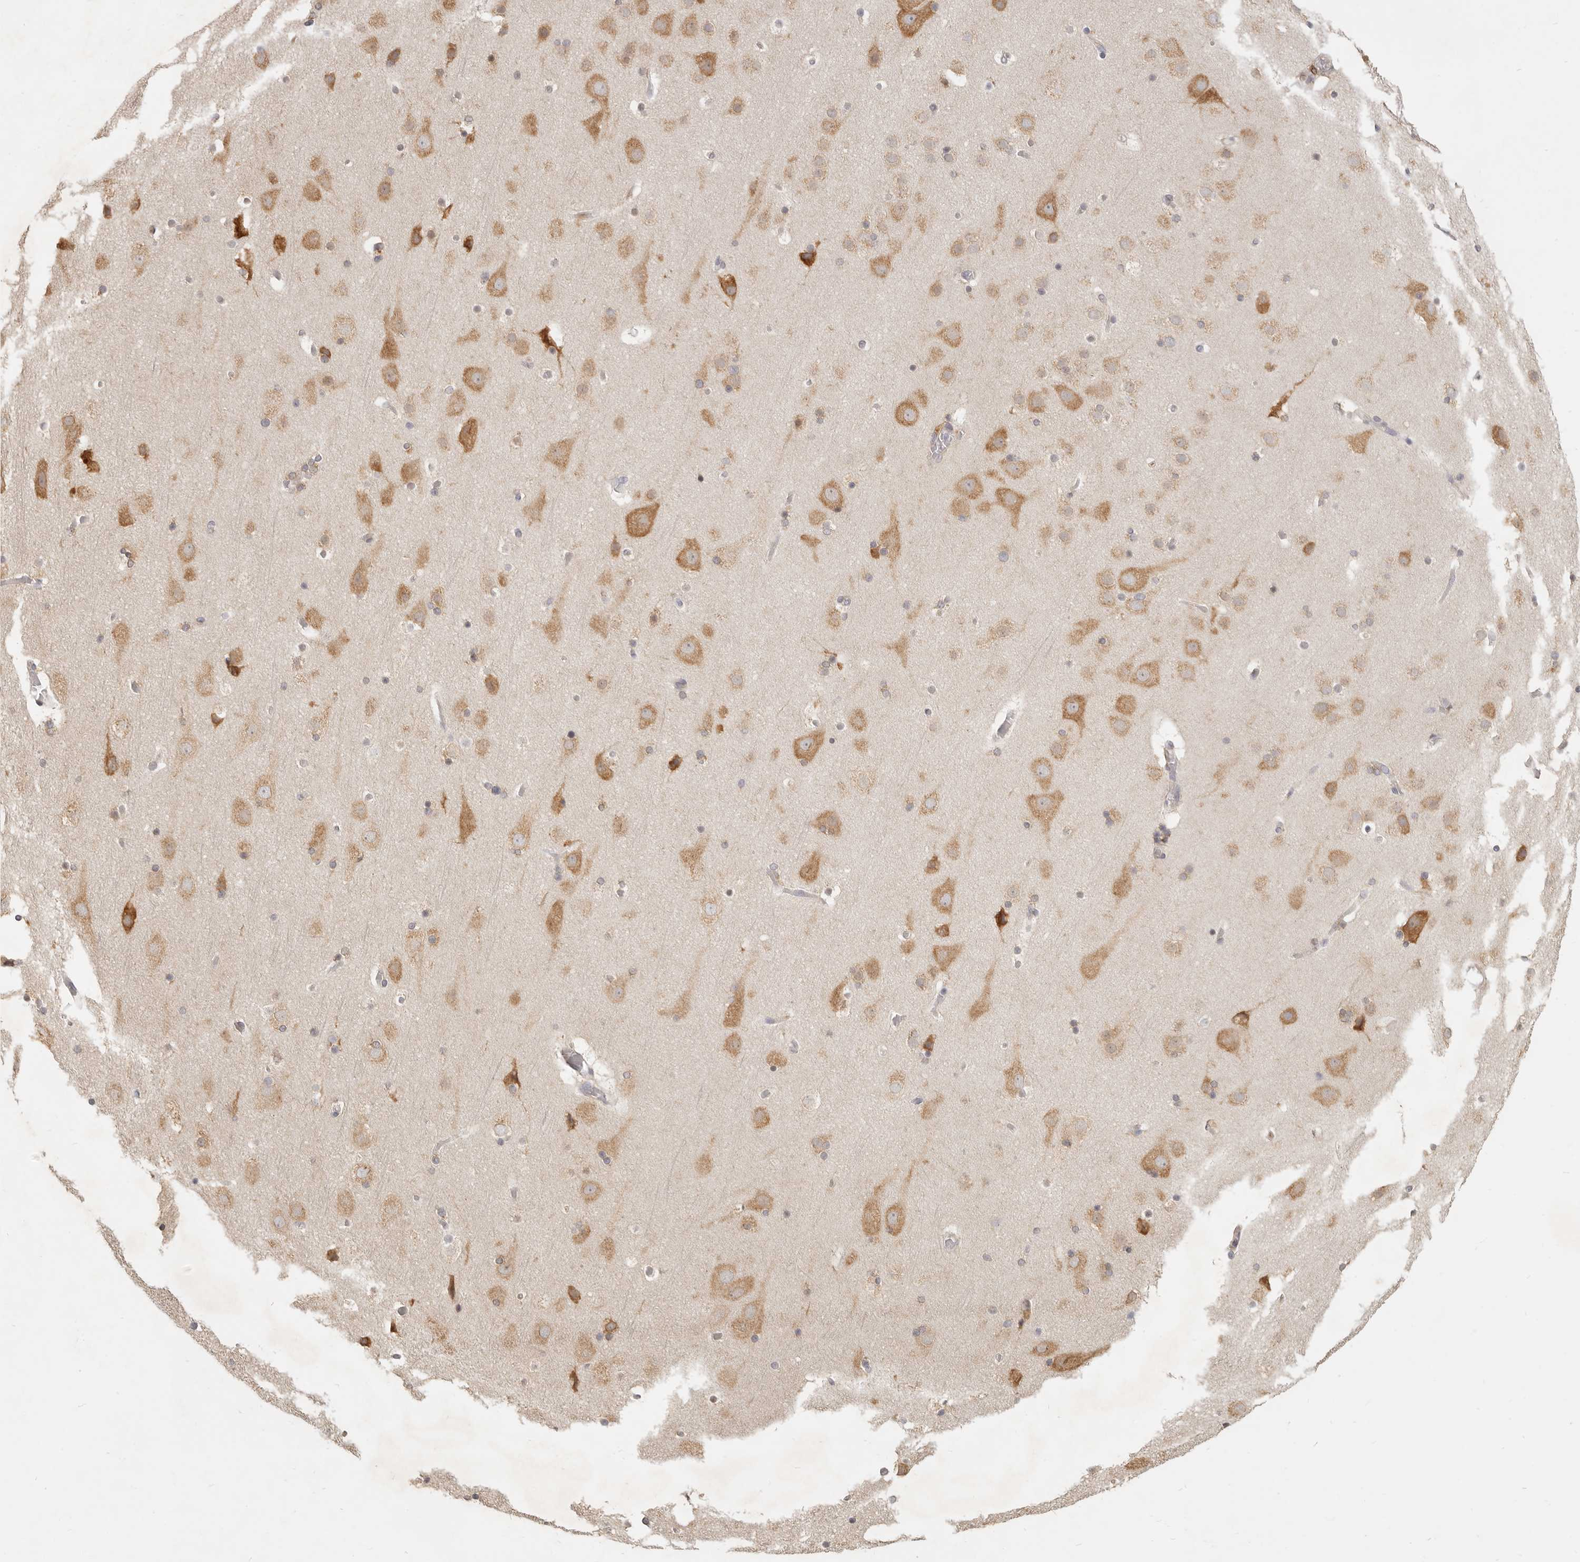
{"staining": {"intensity": "negative", "quantity": "none", "location": "none"}, "tissue": "cerebral cortex", "cell_type": "Endothelial cells", "image_type": "normal", "snomed": [{"axis": "morphology", "description": "Normal tissue, NOS"}, {"axis": "topography", "description": "Cerebral cortex"}], "caption": "Protein analysis of unremarkable cerebral cortex demonstrates no significant positivity in endothelial cells. (DAB immunohistochemistry with hematoxylin counter stain).", "gene": "PABPC4", "patient": {"sex": "male", "age": 57}}